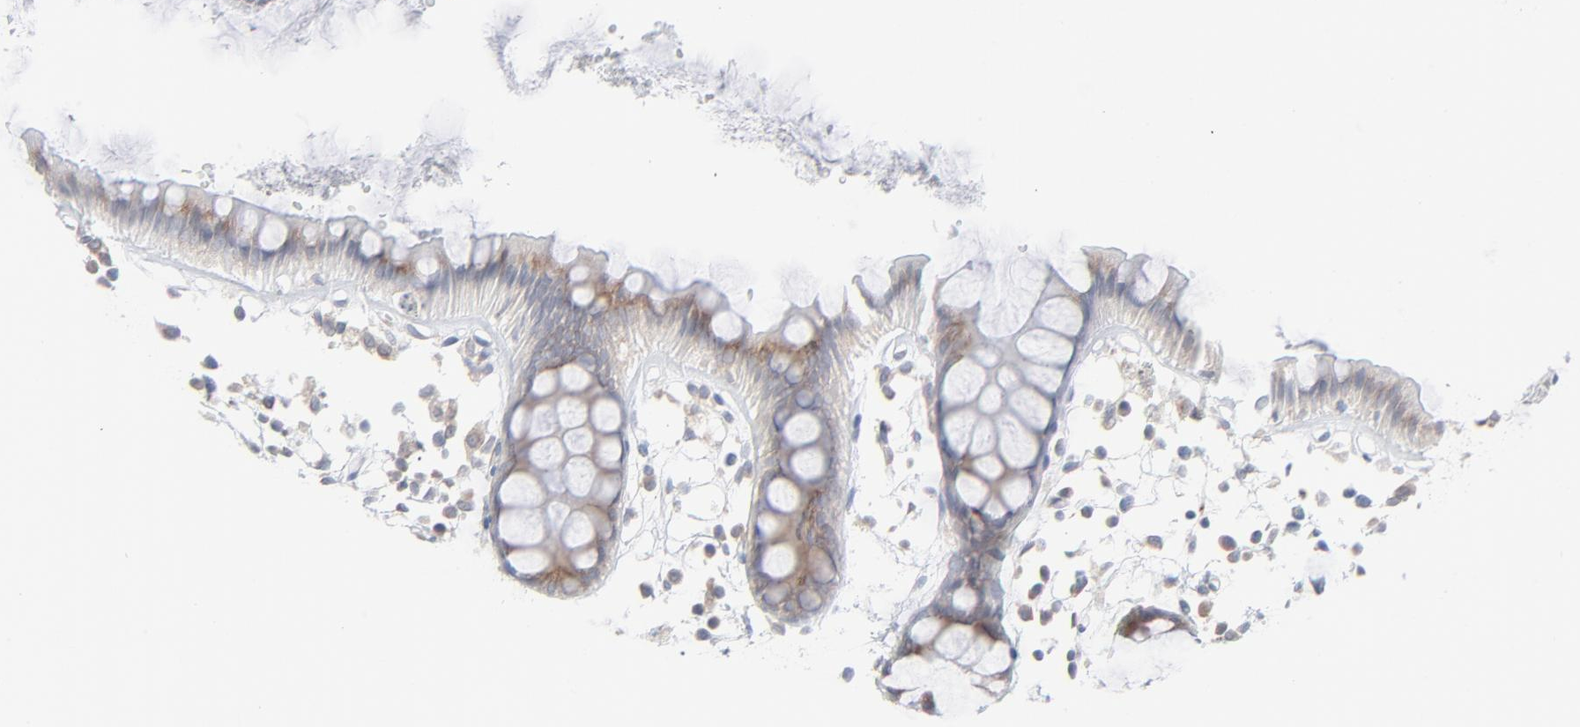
{"staining": {"intensity": "weak", "quantity": "25%-75%", "location": "cytoplasmic/membranous"}, "tissue": "rectum", "cell_type": "Glandular cells", "image_type": "normal", "snomed": [{"axis": "morphology", "description": "Normal tissue, NOS"}, {"axis": "topography", "description": "Rectum"}], "caption": "The photomicrograph demonstrates a brown stain indicating the presence of a protein in the cytoplasmic/membranous of glandular cells in rectum. Nuclei are stained in blue.", "gene": "KDSR", "patient": {"sex": "female", "age": 66}}